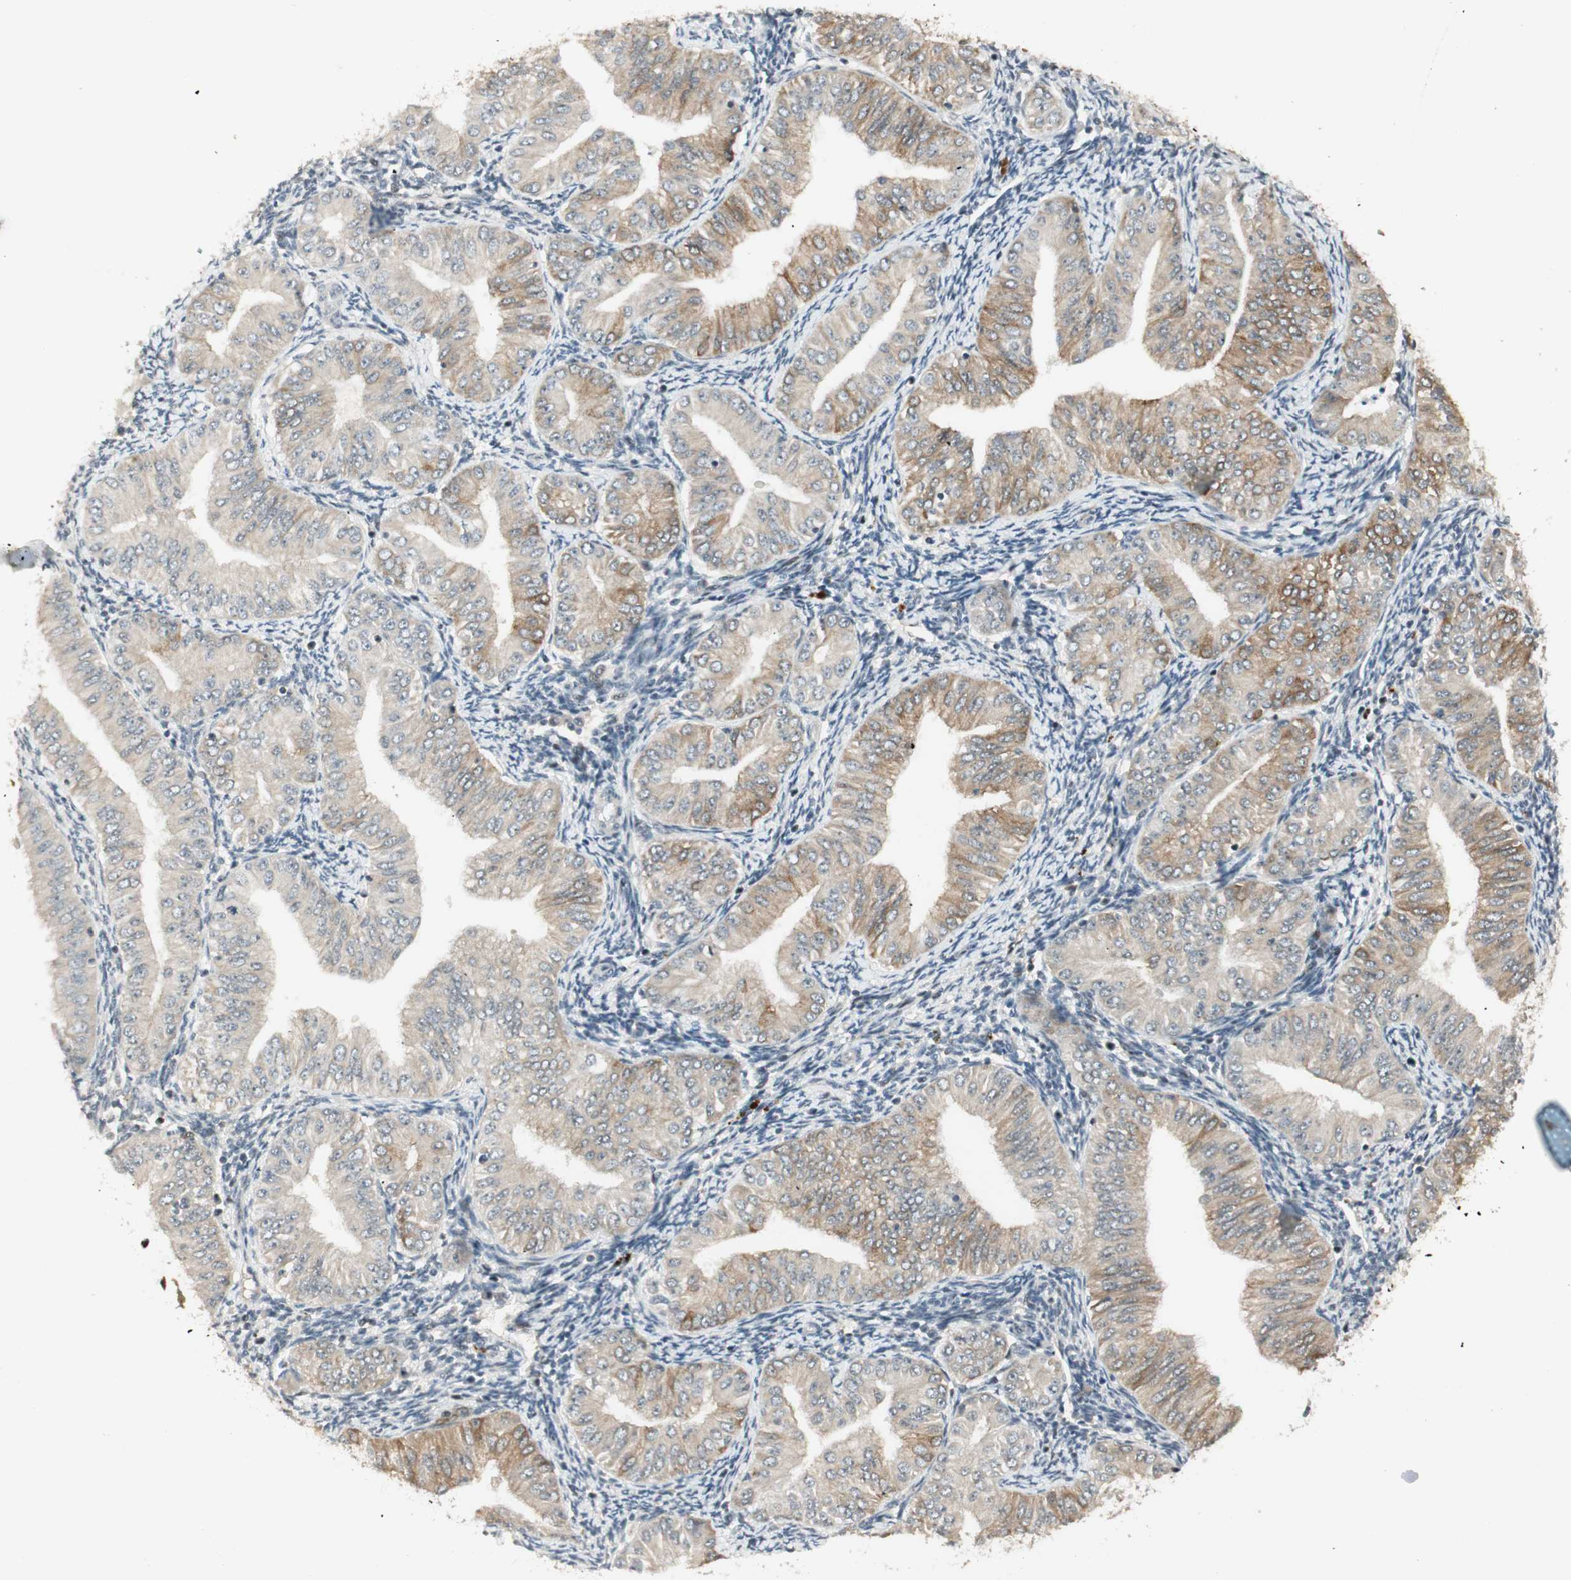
{"staining": {"intensity": "moderate", "quantity": "25%-75%", "location": "cytoplasmic/membranous"}, "tissue": "endometrial cancer", "cell_type": "Tumor cells", "image_type": "cancer", "snomed": [{"axis": "morphology", "description": "Normal tissue, NOS"}, {"axis": "morphology", "description": "Adenocarcinoma, NOS"}, {"axis": "topography", "description": "Endometrium"}], "caption": "This photomicrograph exhibits endometrial cancer (adenocarcinoma) stained with immunohistochemistry to label a protein in brown. The cytoplasmic/membranous of tumor cells show moderate positivity for the protein. Nuclei are counter-stained blue.", "gene": "ACSL5", "patient": {"sex": "female", "age": 53}}